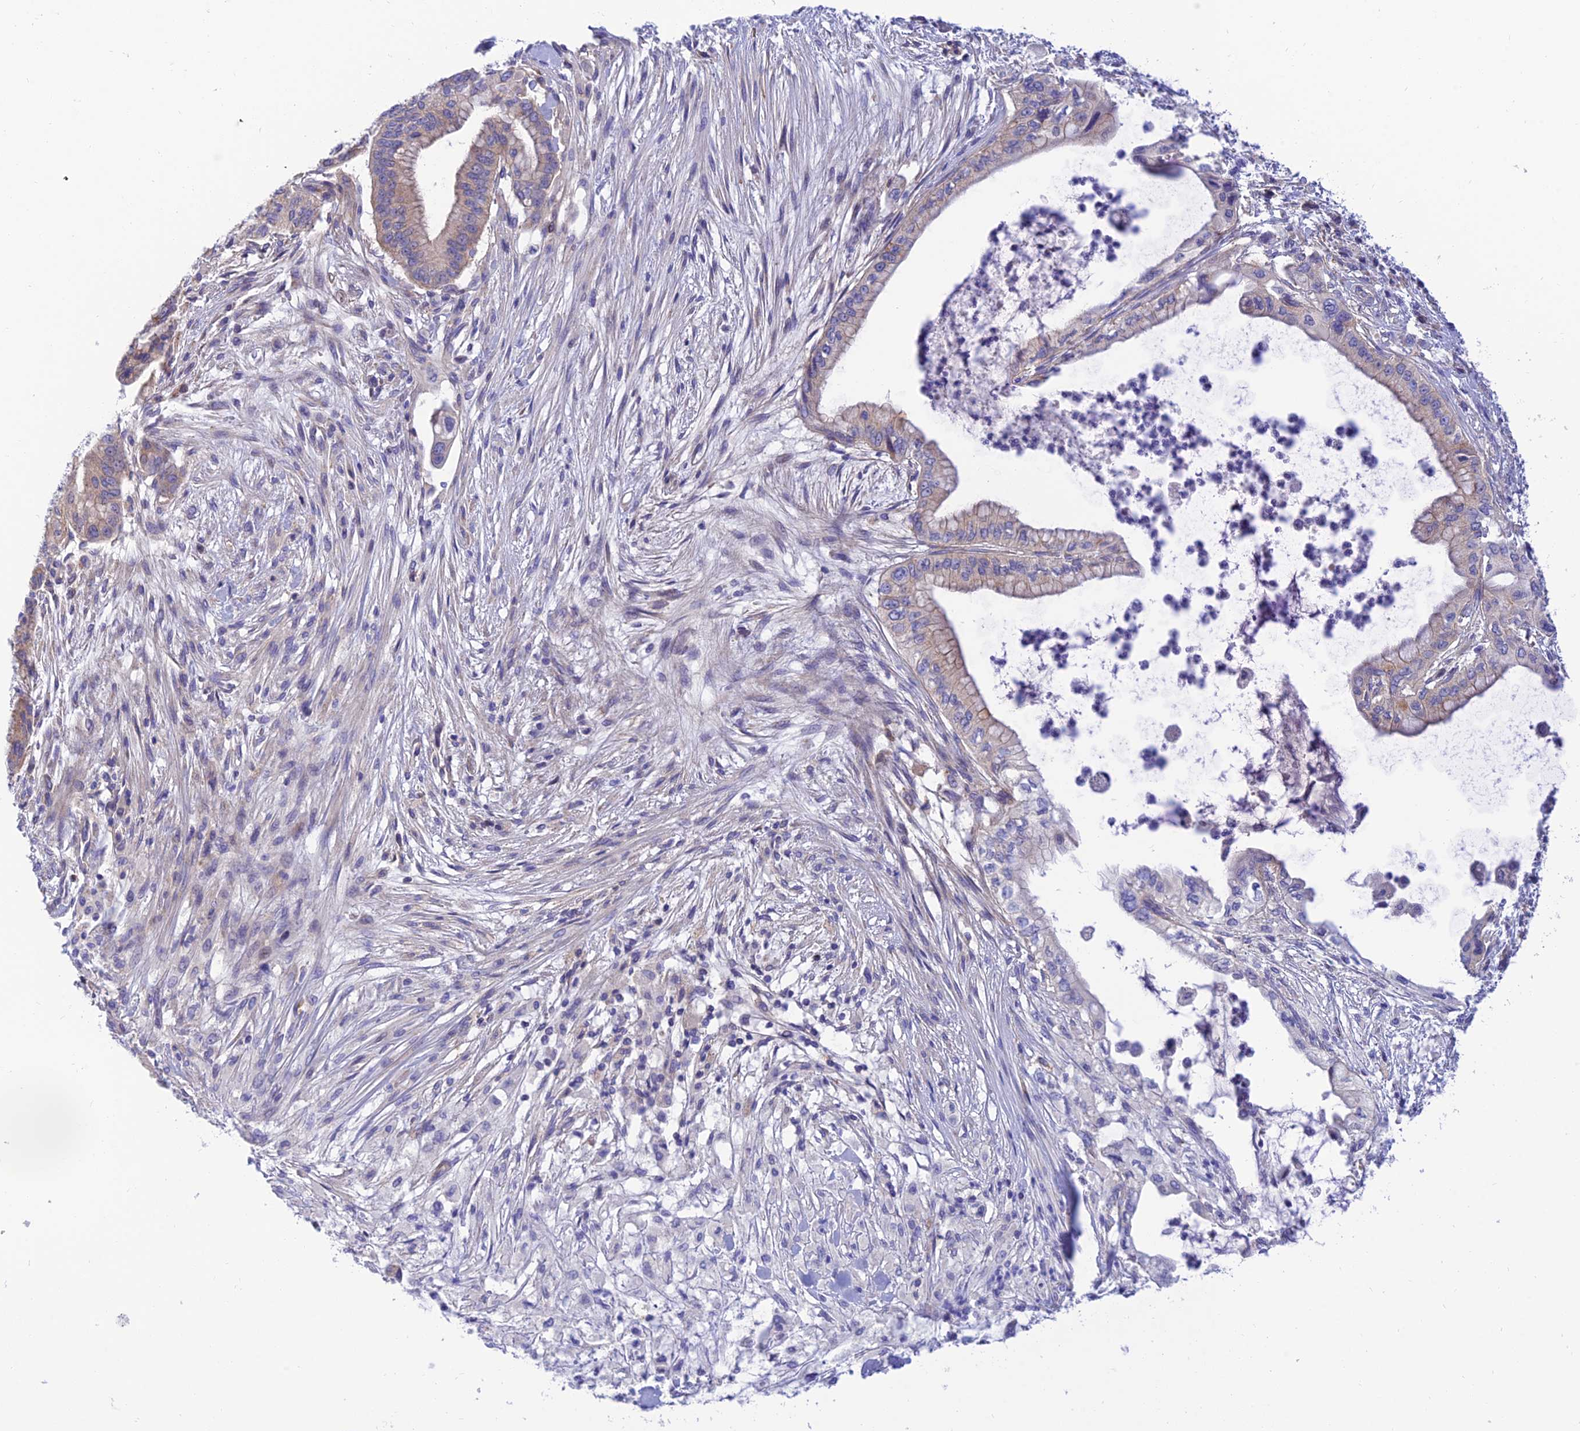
{"staining": {"intensity": "weak", "quantity": "25%-75%", "location": "cytoplasmic/membranous"}, "tissue": "pancreatic cancer", "cell_type": "Tumor cells", "image_type": "cancer", "snomed": [{"axis": "morphology", "description": "Adenocarcinoma, NOS"}, {"axis": "topography", "description": "Pancreas"}], "caption": "Brown immunohistochemical staining in adenocarcinoma (pancreatic) shows weak cytoplasmic/membranous expression in about 25%-75% of tumor cells.", "gene": "CCDC157", "patient": {"sex": "male", "age": 46}}